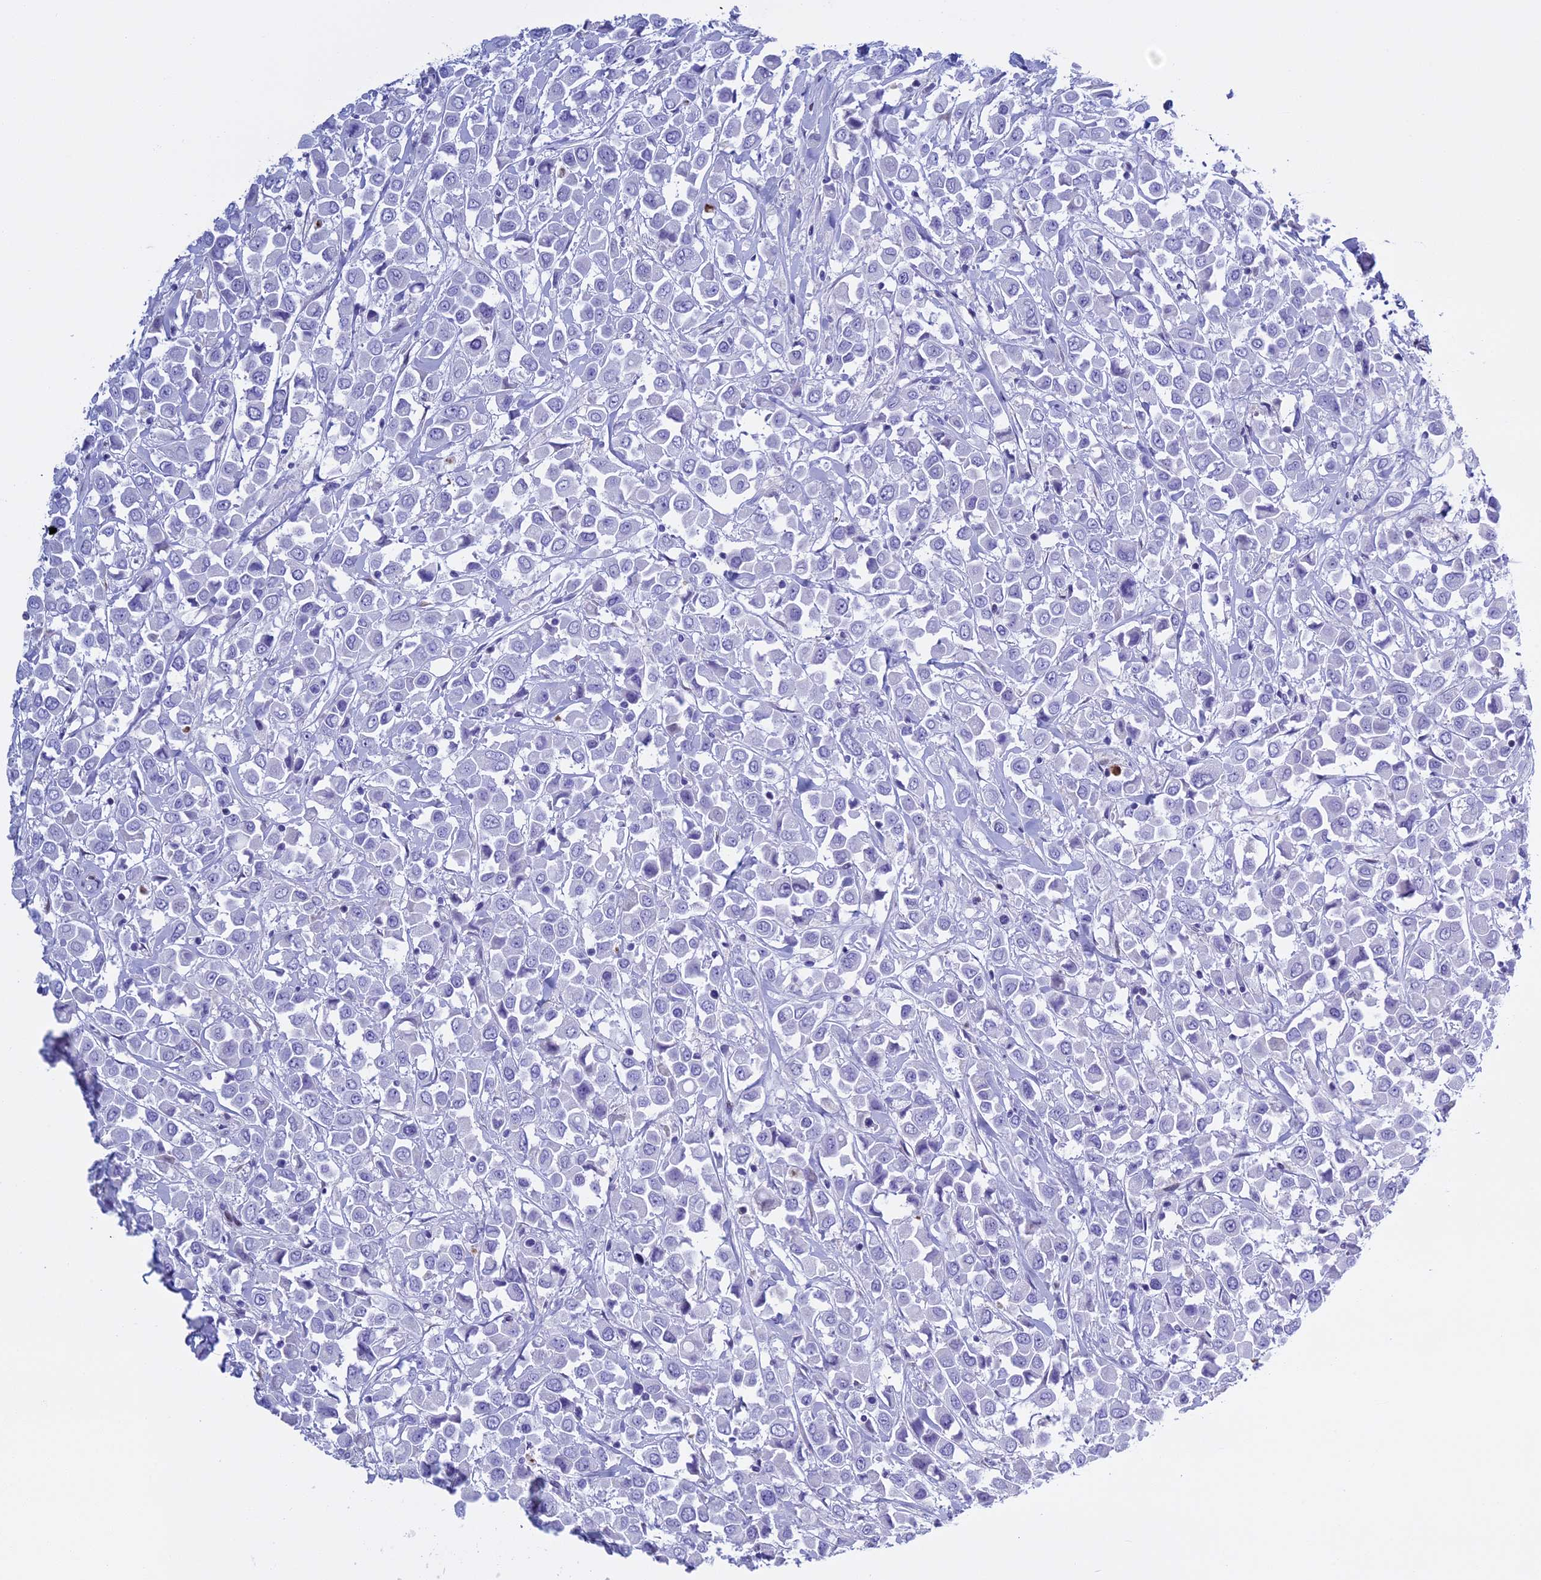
{"staining": {"intensity": "negative", "quantity": "none", "location": "none"}, "tissue": "breast cancer", "cell_type": "Tumor cells", "image_type": "cancer", "snomed": [{"axis": "morphology", "description": "Duct carcinoma"}, {"axis": "topography", "description": "Breast"}], "caption": "High magnification brightfield microscopy of breast cancer (invasive ductal carcinoma) stained with DAB (brown) and counterstained with hematoxylin (blue): tumor cells show no significant staining. (DAB (3,3'-diaminobenzidine) immunohistochemistry (IHC) with hematoxylin counter stain).", "gene": "KCTD21", "patient": {"sex": "female", "age": 61}}